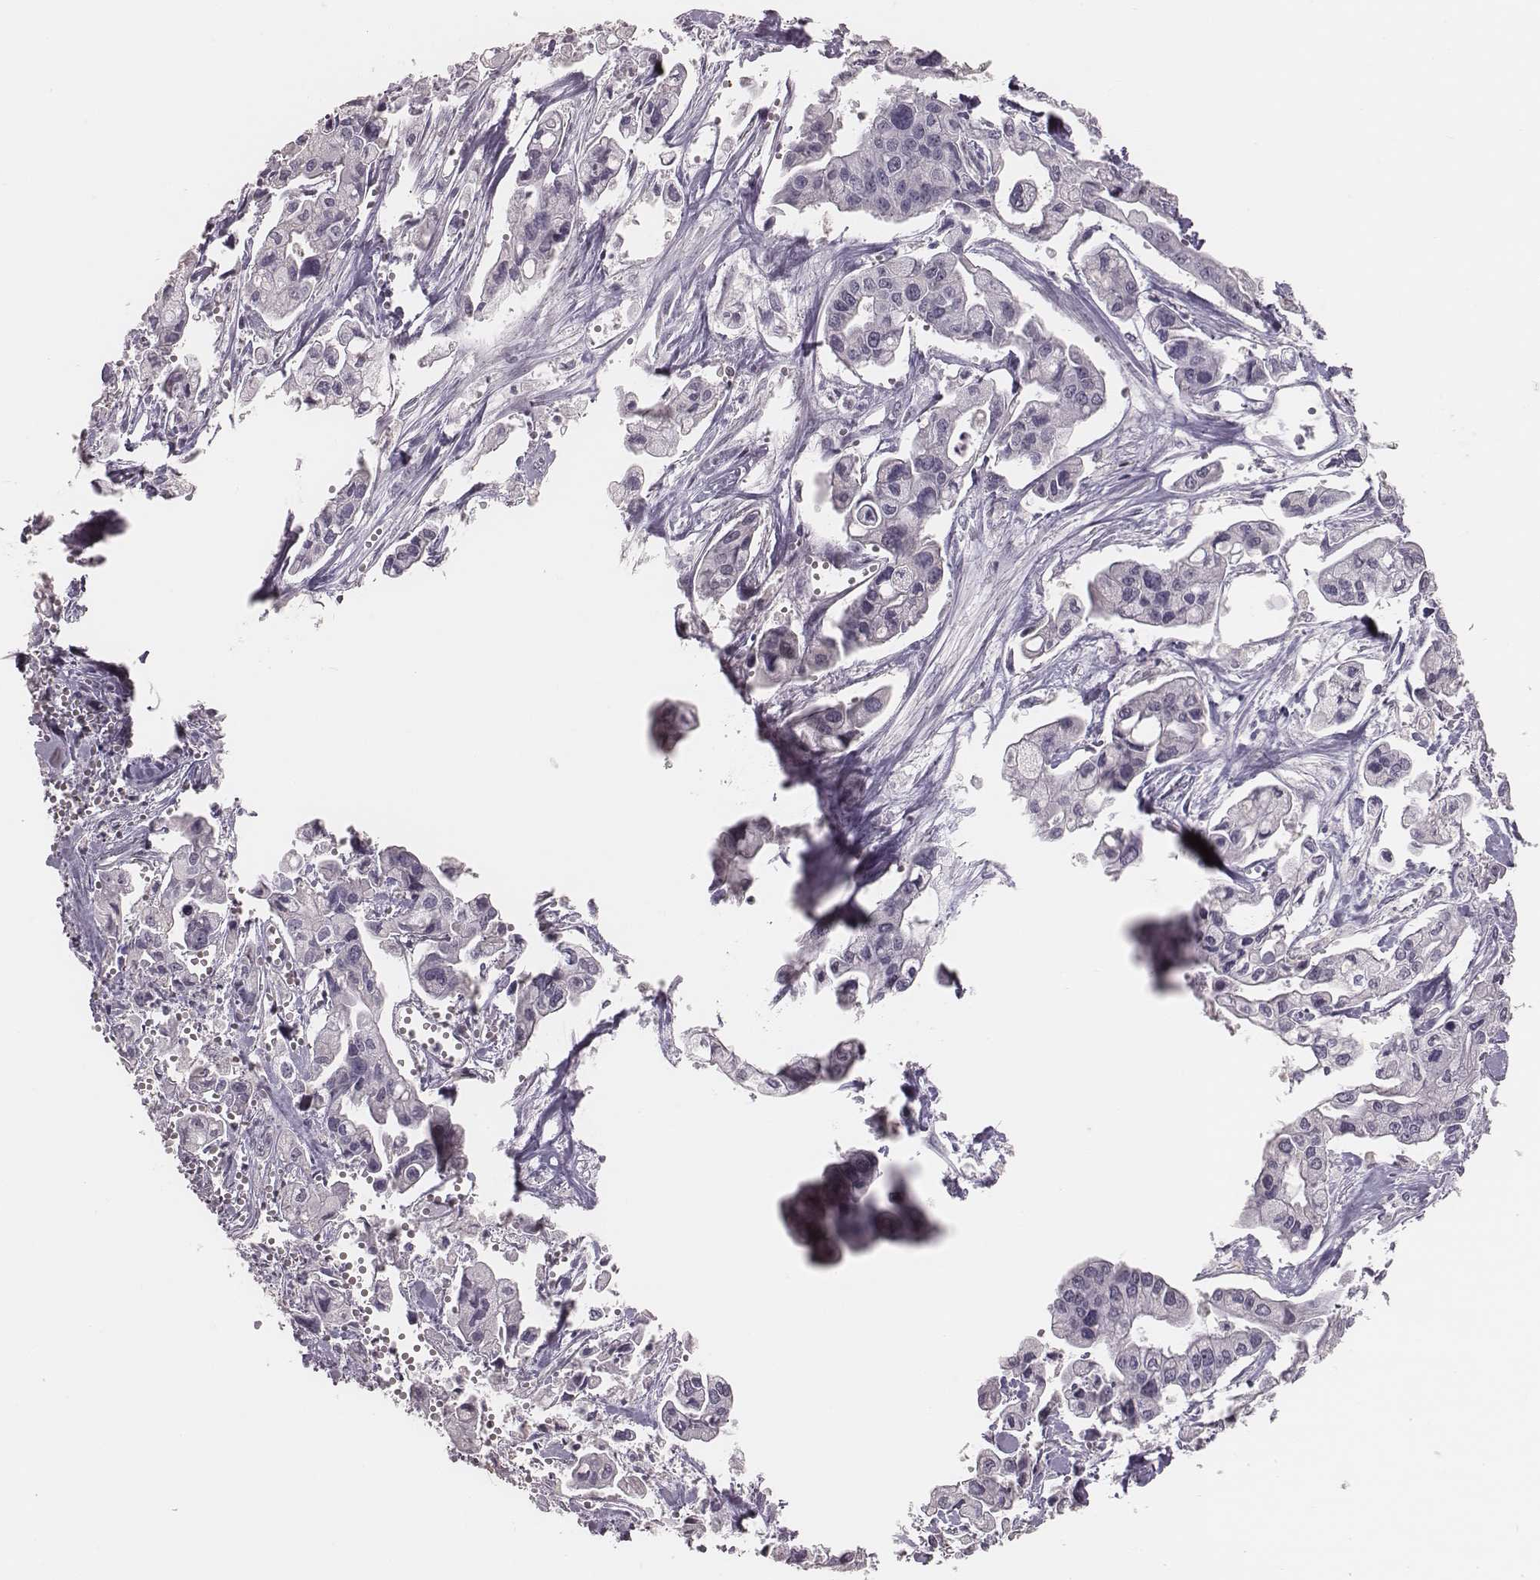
{"staining": {"intensity": "negative", "quantity": "none", "location": "none"}, "tissue": "pancreatic cancer", "cell_type": "Tumor cells", "image_type": "cancer", "snomed": [{"axis": "morphology", "description": "Adenocarcinoma, NOS"}, {"axis": "topography", "description": "Pancreas"}], "caption": "An immunohistochemistry (IHC) micrograph of pancreatic cancer (adenocarcinoma) is shown. There is no staining in tumor cells of pancreatic cancer (adenocarcinoma).", "gene": "PDCD1", "patient": {"sex": "male", "age": 70}}